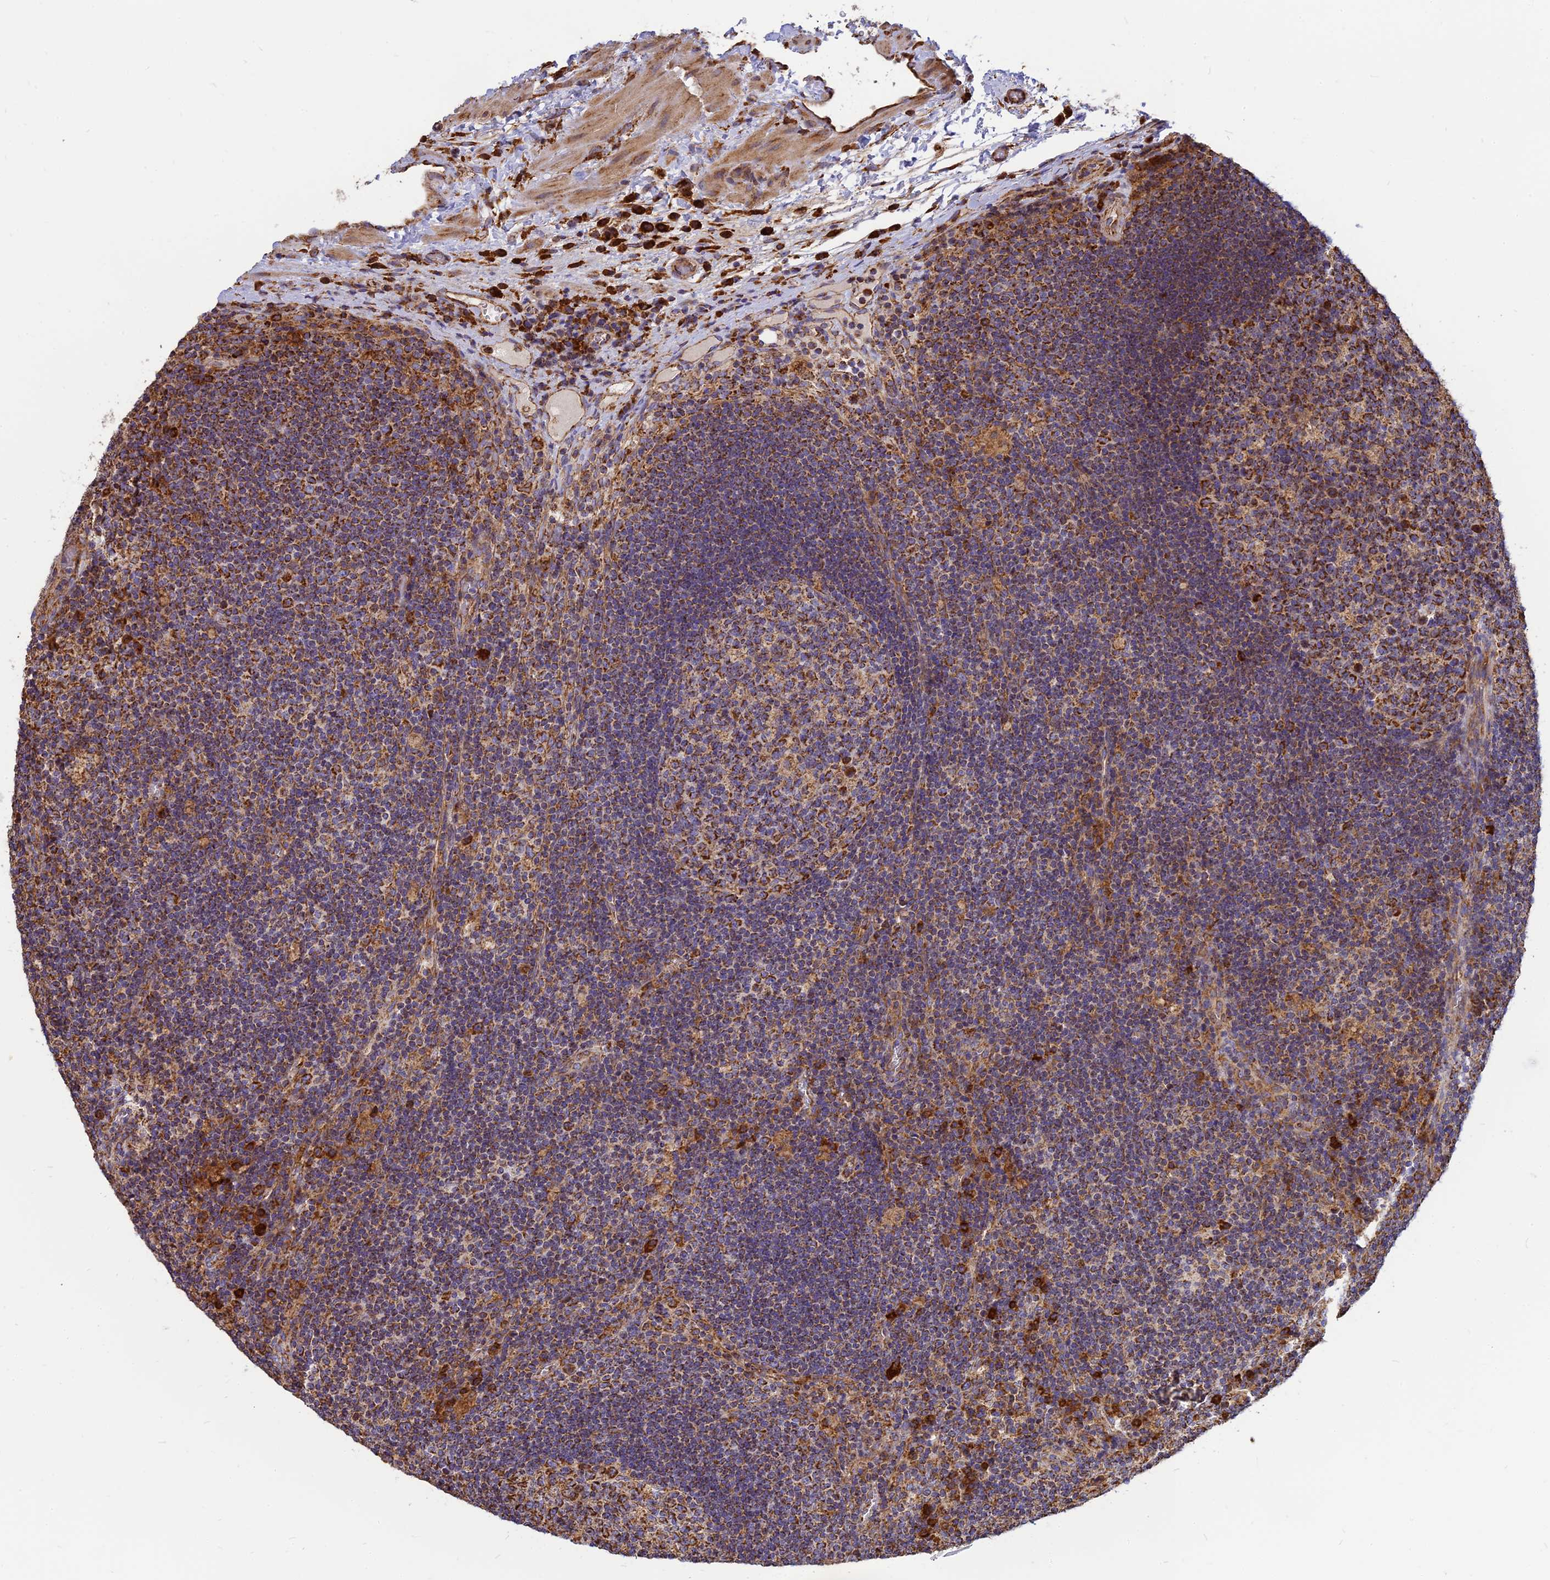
{"staining": {"intensity": "strong", "quantity": ">75%", "location": "cytoplasmic/membranous"}, "tissue": "lymph node", "cell_type": "Germinal center cells", "image_type": "normal", "snomed": [{"axis": "morphology", "description": "Normal tissue, NOS"}, {"axis": "topography", "description": "Lymph node"}], "caption": "Protein staining of unremarkable lymph node reveals strong cytoplasmic/membranous staining in approximately >75% of germinal center cells.", "gene": "THUMPD2", "patient": {"sex": "male", "age": 58}}